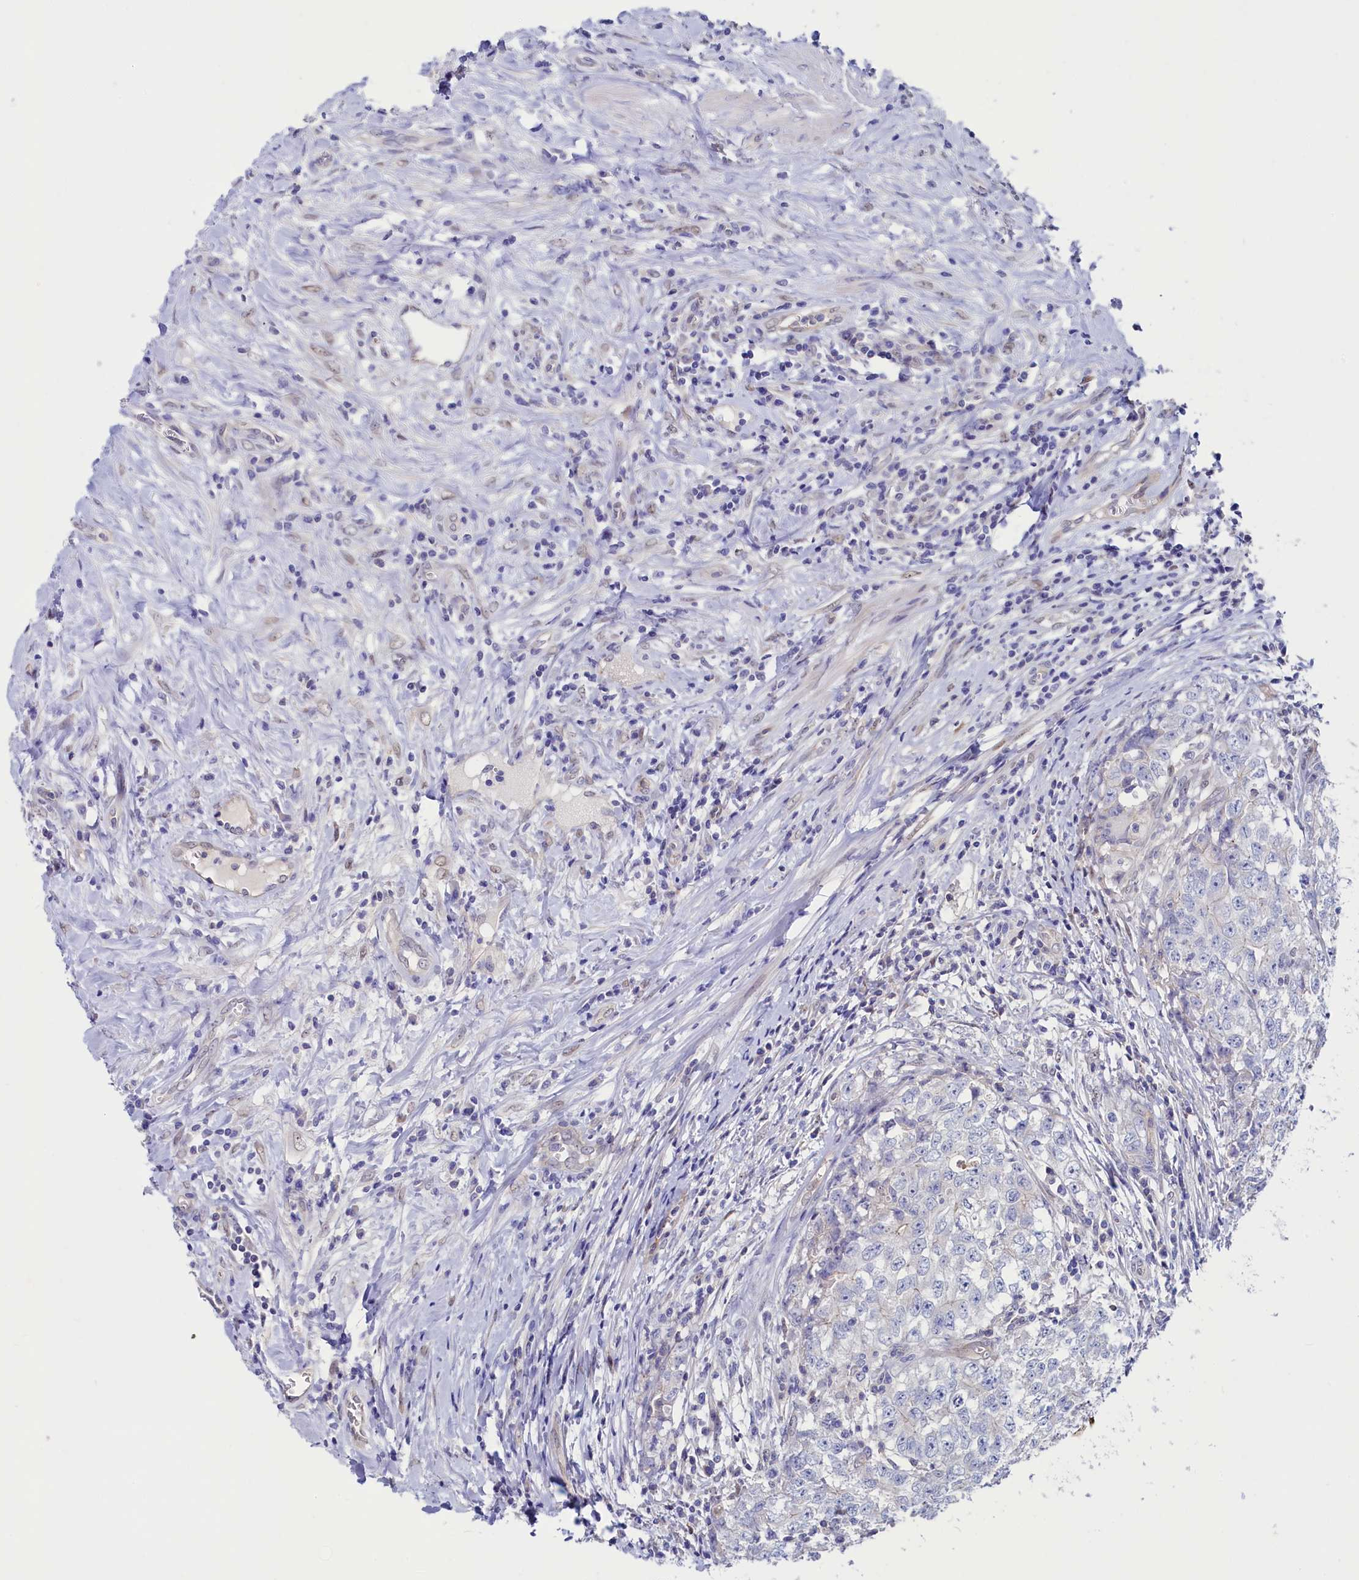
{"staining": {"intensity": "negative", "quantity": "none", "location": "none"}, "tissue": "testis cancer", "cell_type": "Tumor cells", "image_type": "cancer", "snomed": [{"axis": "morphology", "description": "Seminoma, NOS"}, {"axis": "morphology", "description": "Carcinoma, Embryonal, NOS"}, {"axis": "topography", "description": "Testis"}], "caption": "Human testis cancer stained for a protein using immunohistochemistry (IHC) shows no staining in tumor cells.", "gene": "ASTE1", "patient": {"sex": "male", "age": 43}}